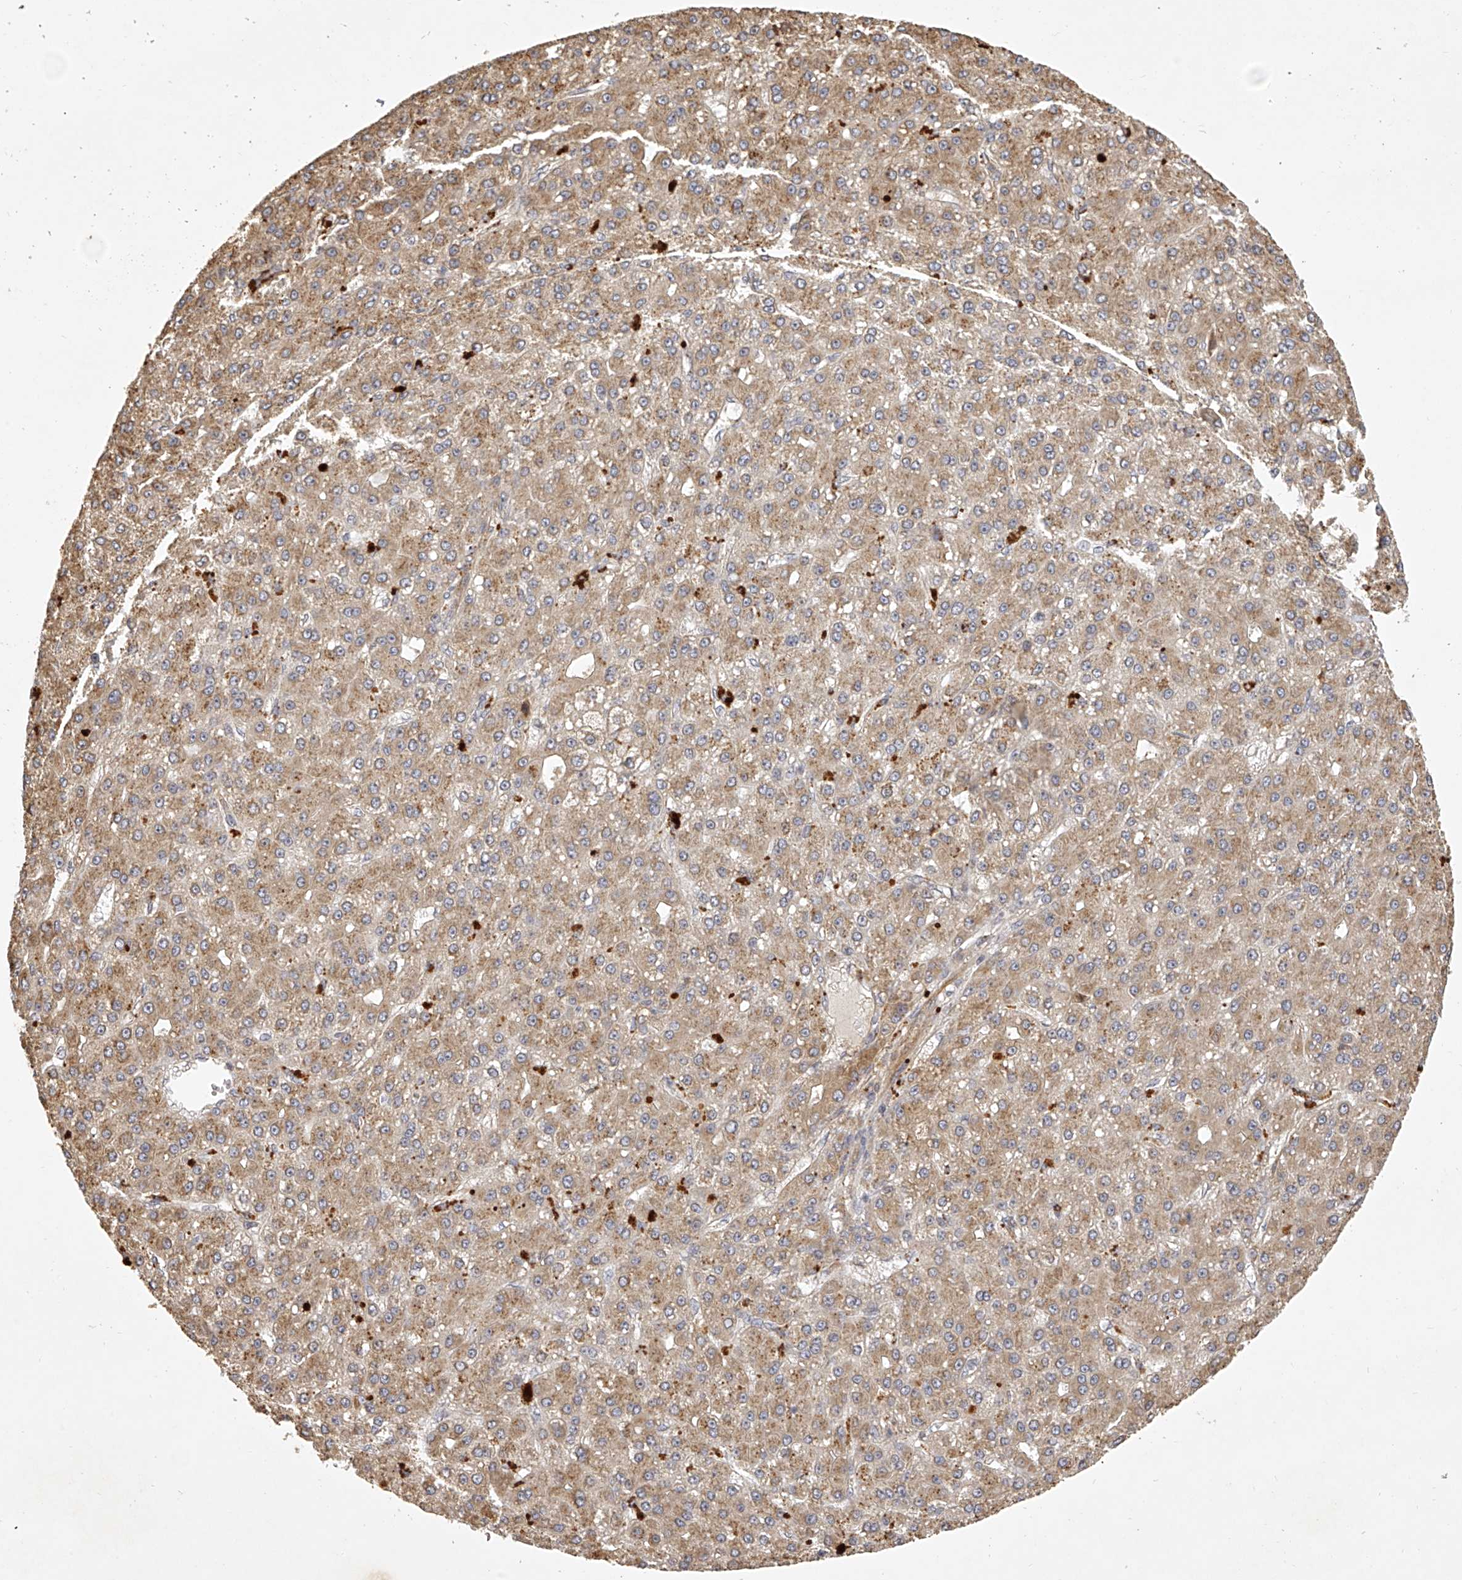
{"staining": {"intensity": "moderate", "quantity": ">75%", "location": "cytoplasmic/membranous"}, "tissue": "liver cancer", "cell_type": "Tumor cells", "image_type": "cancer", "snomed": [{"axis": "morphology", "description": "Carcinoma, Hepatocellular, NOS"}, {"axis": "topography", "description": "Liver"}], "caption": "Brown immunohistochemical staining in human hepatocellular carcinoma (liver) reveals moderate cytoplasmic/membranous positivity in about >75% of tumor cells.", "gene": "DOCK9", "patient": {"sex": "male", "age": 67}}